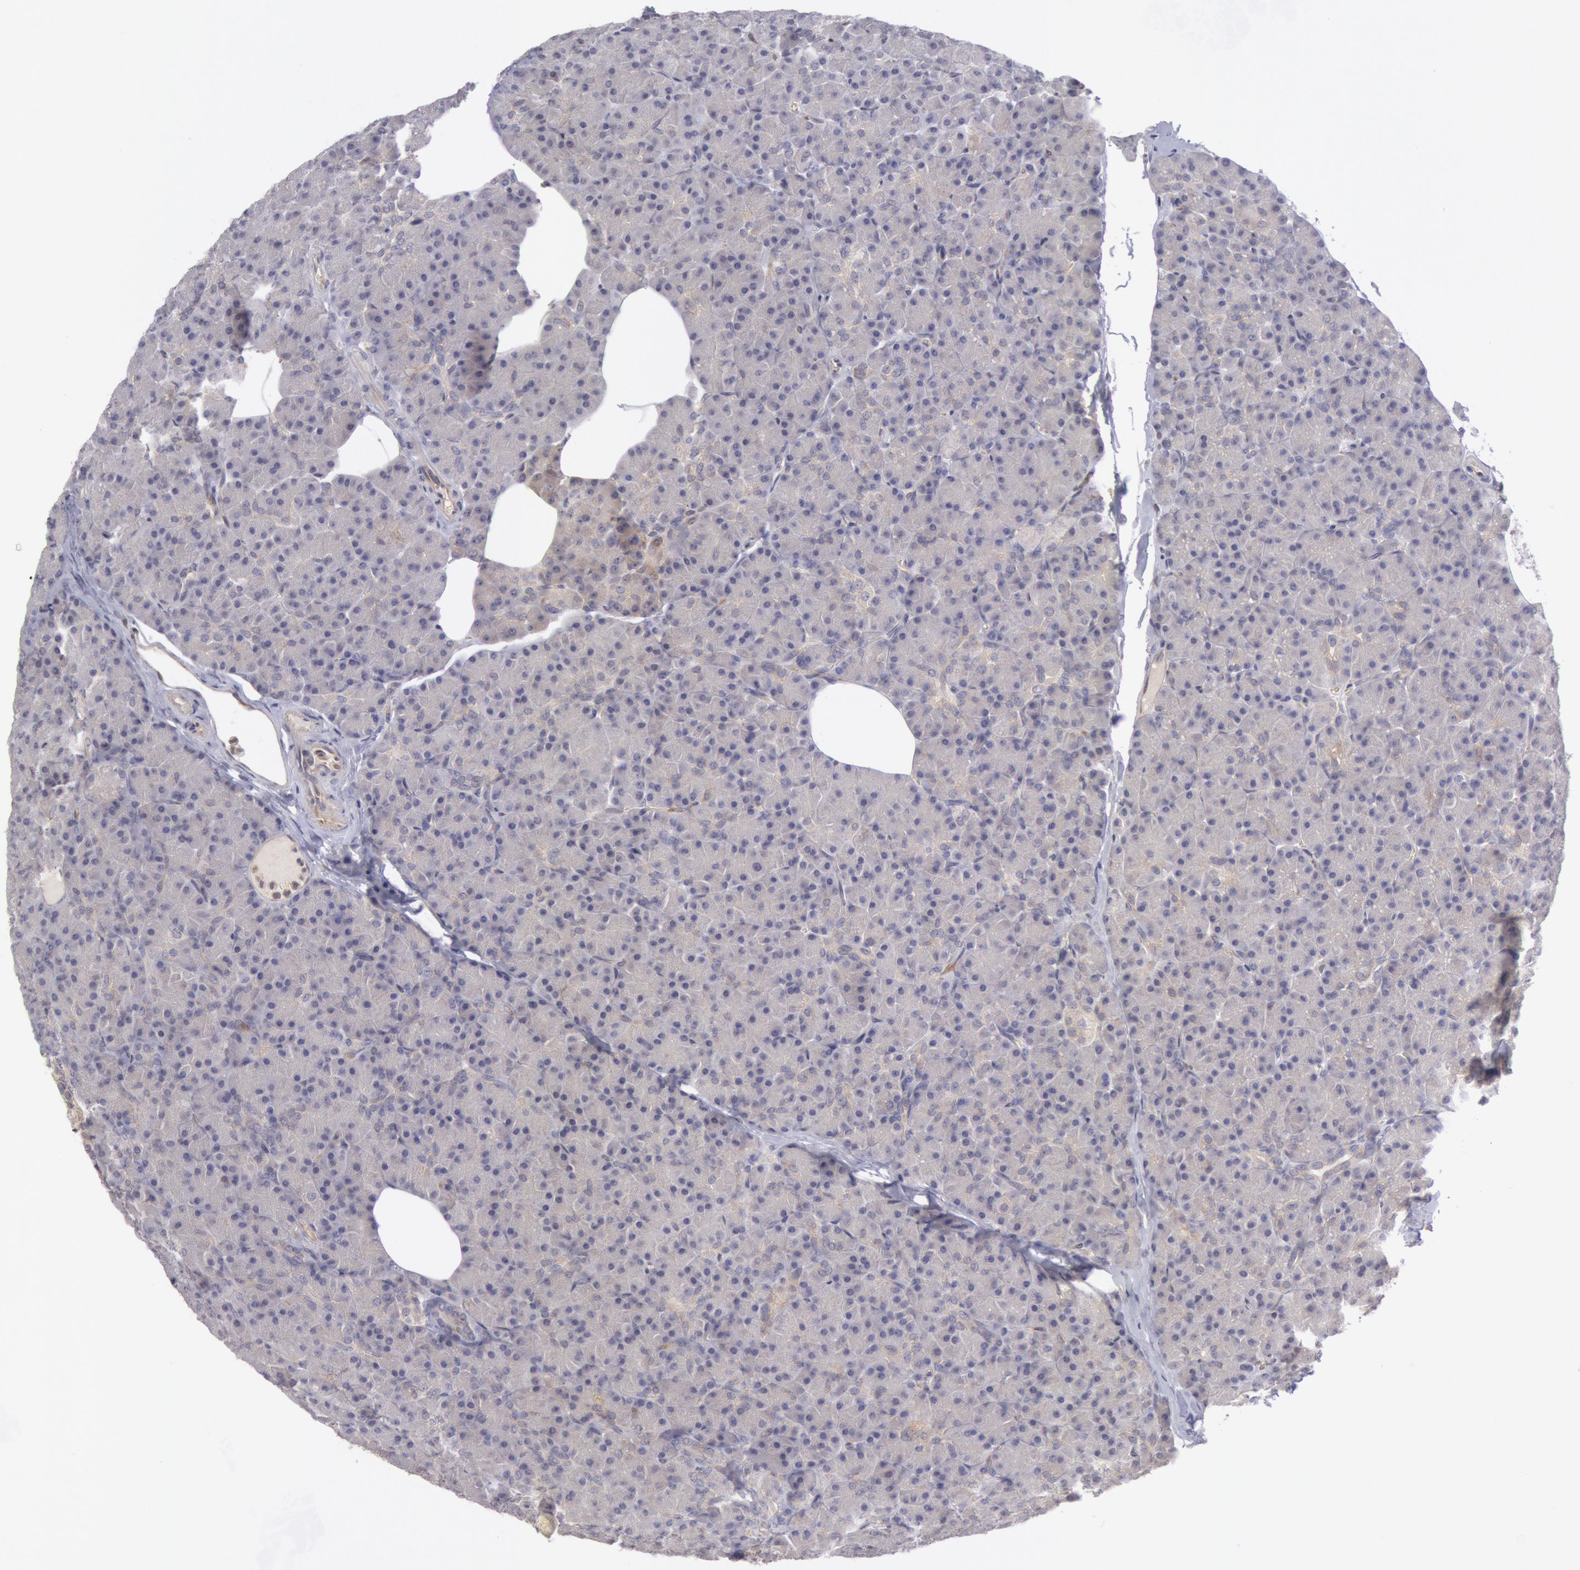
{"staining": {"intensity": "negative", "quantity": "none", "location": "none"}, "tissue": "pancreas", "cell_type": "Exocrine glandular cells", "image_type": "normal", "snomed": [{"axis": "morphology", "description": "Normal tissue, NOS"}, {"axis": "topography", "description": "Pancreas"}], "caption": "This is an immunohistochemistry image of unremarkable pancreas. There is no expression in exocrine glandular cells.", "gene": "IKBKB", "patient": {"sex": "female", "age": 43}}